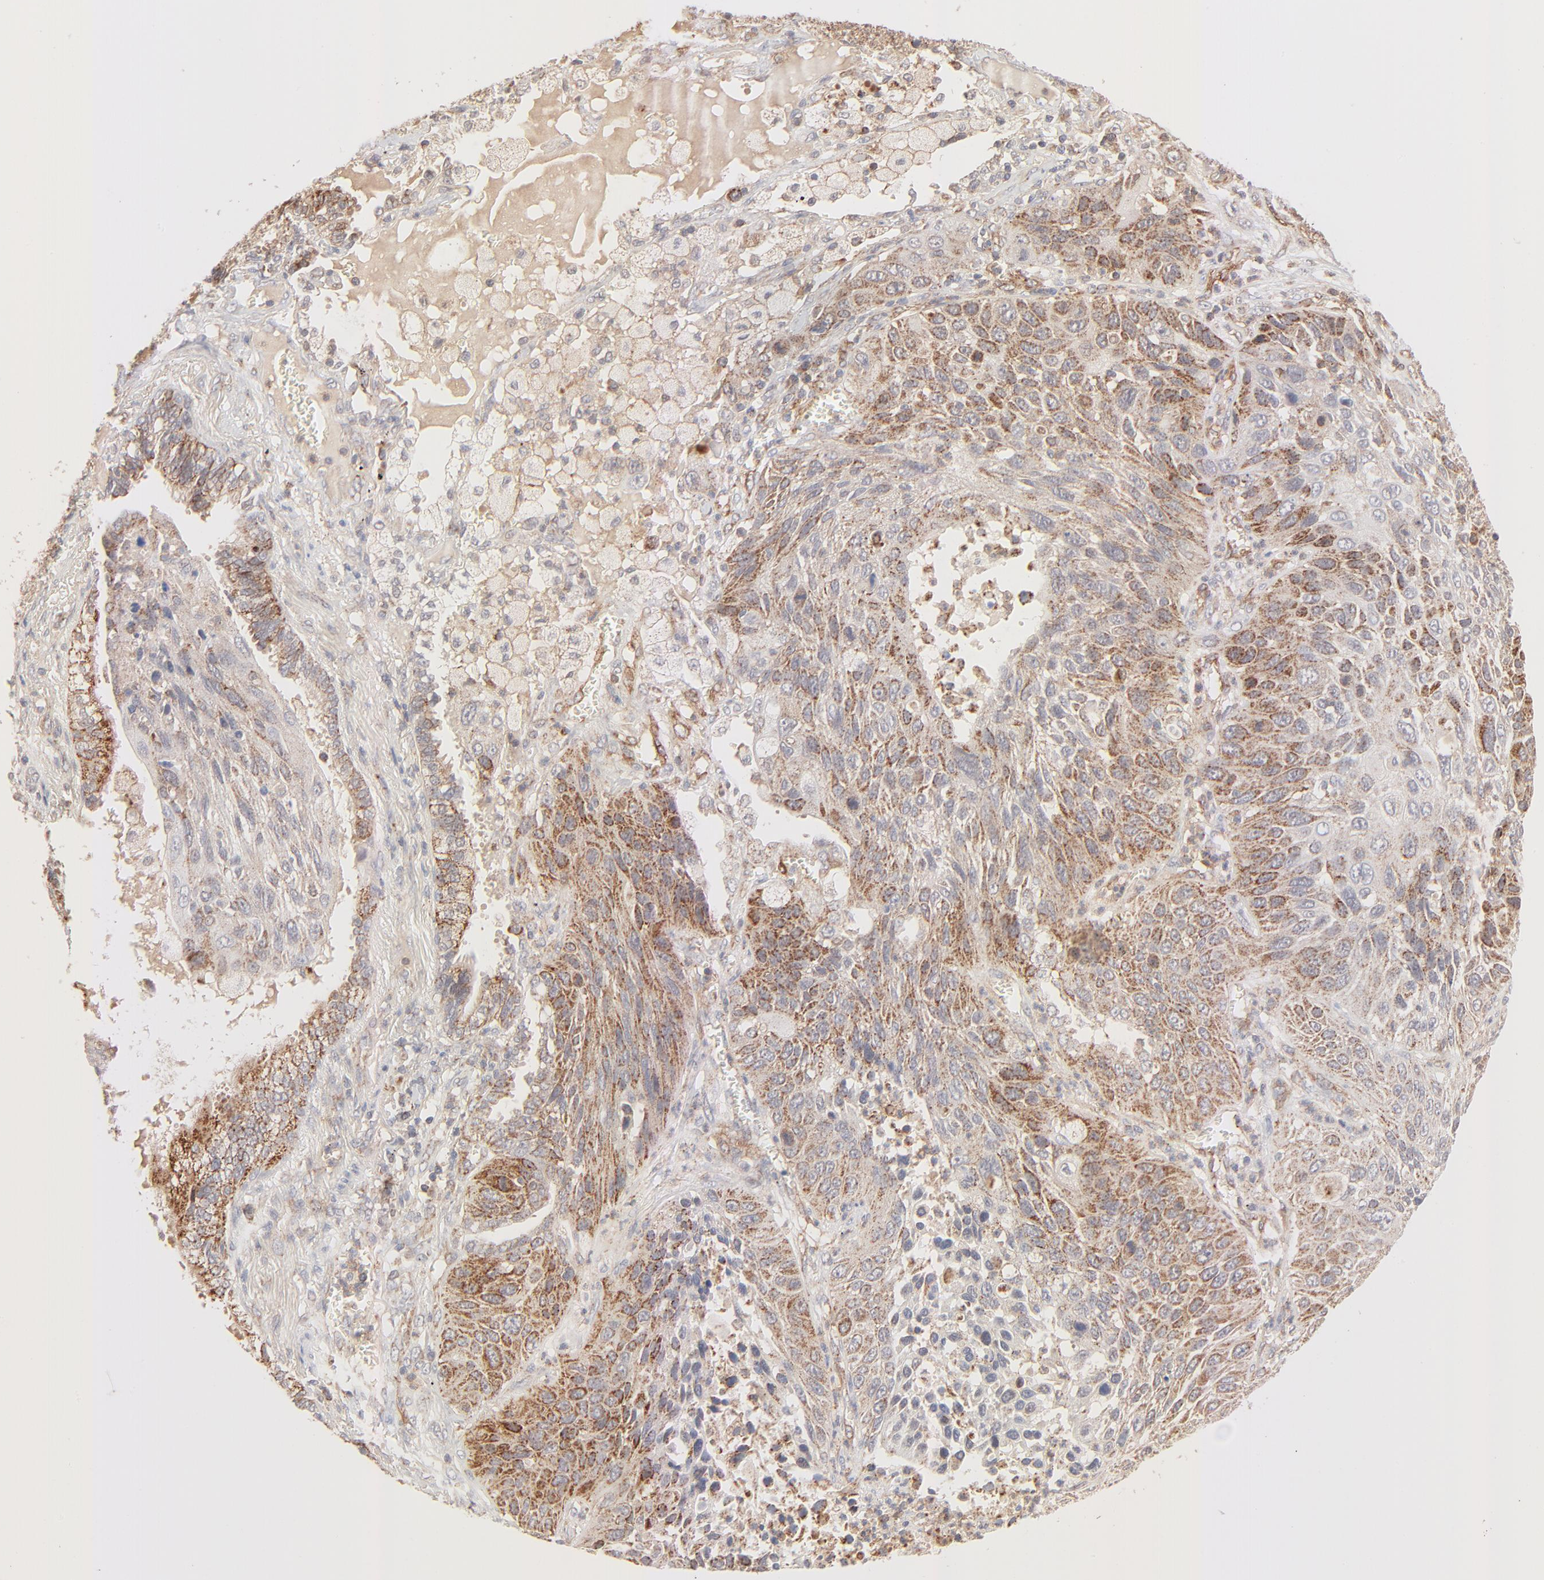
{"staining": {"intensity": "moderate", "quantity": ">75%", "location": "cytoplasmic/membranous"}, "tissue": "lung cancer", "cell_type": "Tumor cells", "image_type": "cancer", "snomed": [{"axis": "morphology", "description": "Squamous cell carcinoma, NOS"}, {"axis": "topography", "description": "Lung"}], "caption": "A brown stain shows moderate cytoplasmic/membranous expression of a protein in lung cancer tumor cells. The staining is performed using DAB brown chromogen to label protein expression. The nuclei are counter-stained blue using hematoxylin.", "gene": "CSPG4", "patient": {"sex": "female", "age": 76}}